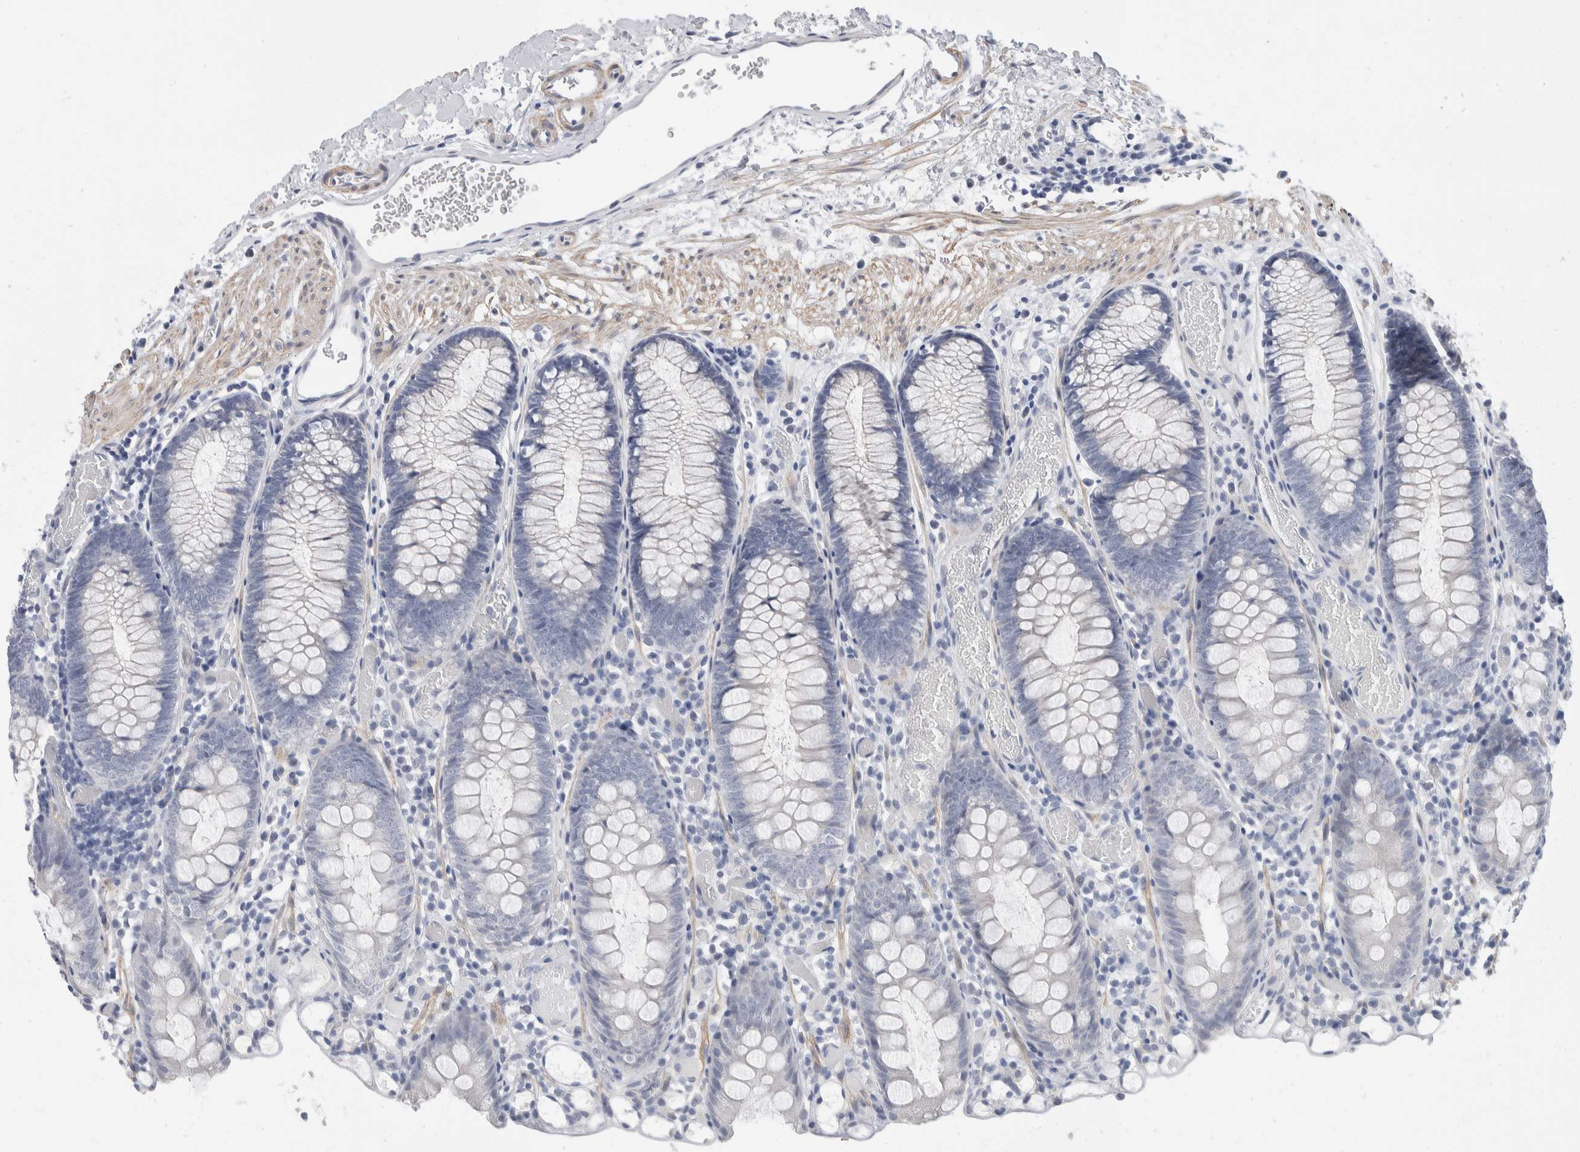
{"staining": {"intensity": "negative", "quantity": "none", "location": "none"}, "tissue": "colon", "cell_type": "Endothelial cells", "image_type": "normal", "snomed": [{"axis": "morphology", "description": "Normal tissue, NOS"}, {"axis": "topography", "description": "Colon"}], "caption": "Human colon stained for a protein using IHC demonstrates no positivity in endothelial cells.", "gene": "CATSPERD", "patient": {"sex": "male", "age": 14}}